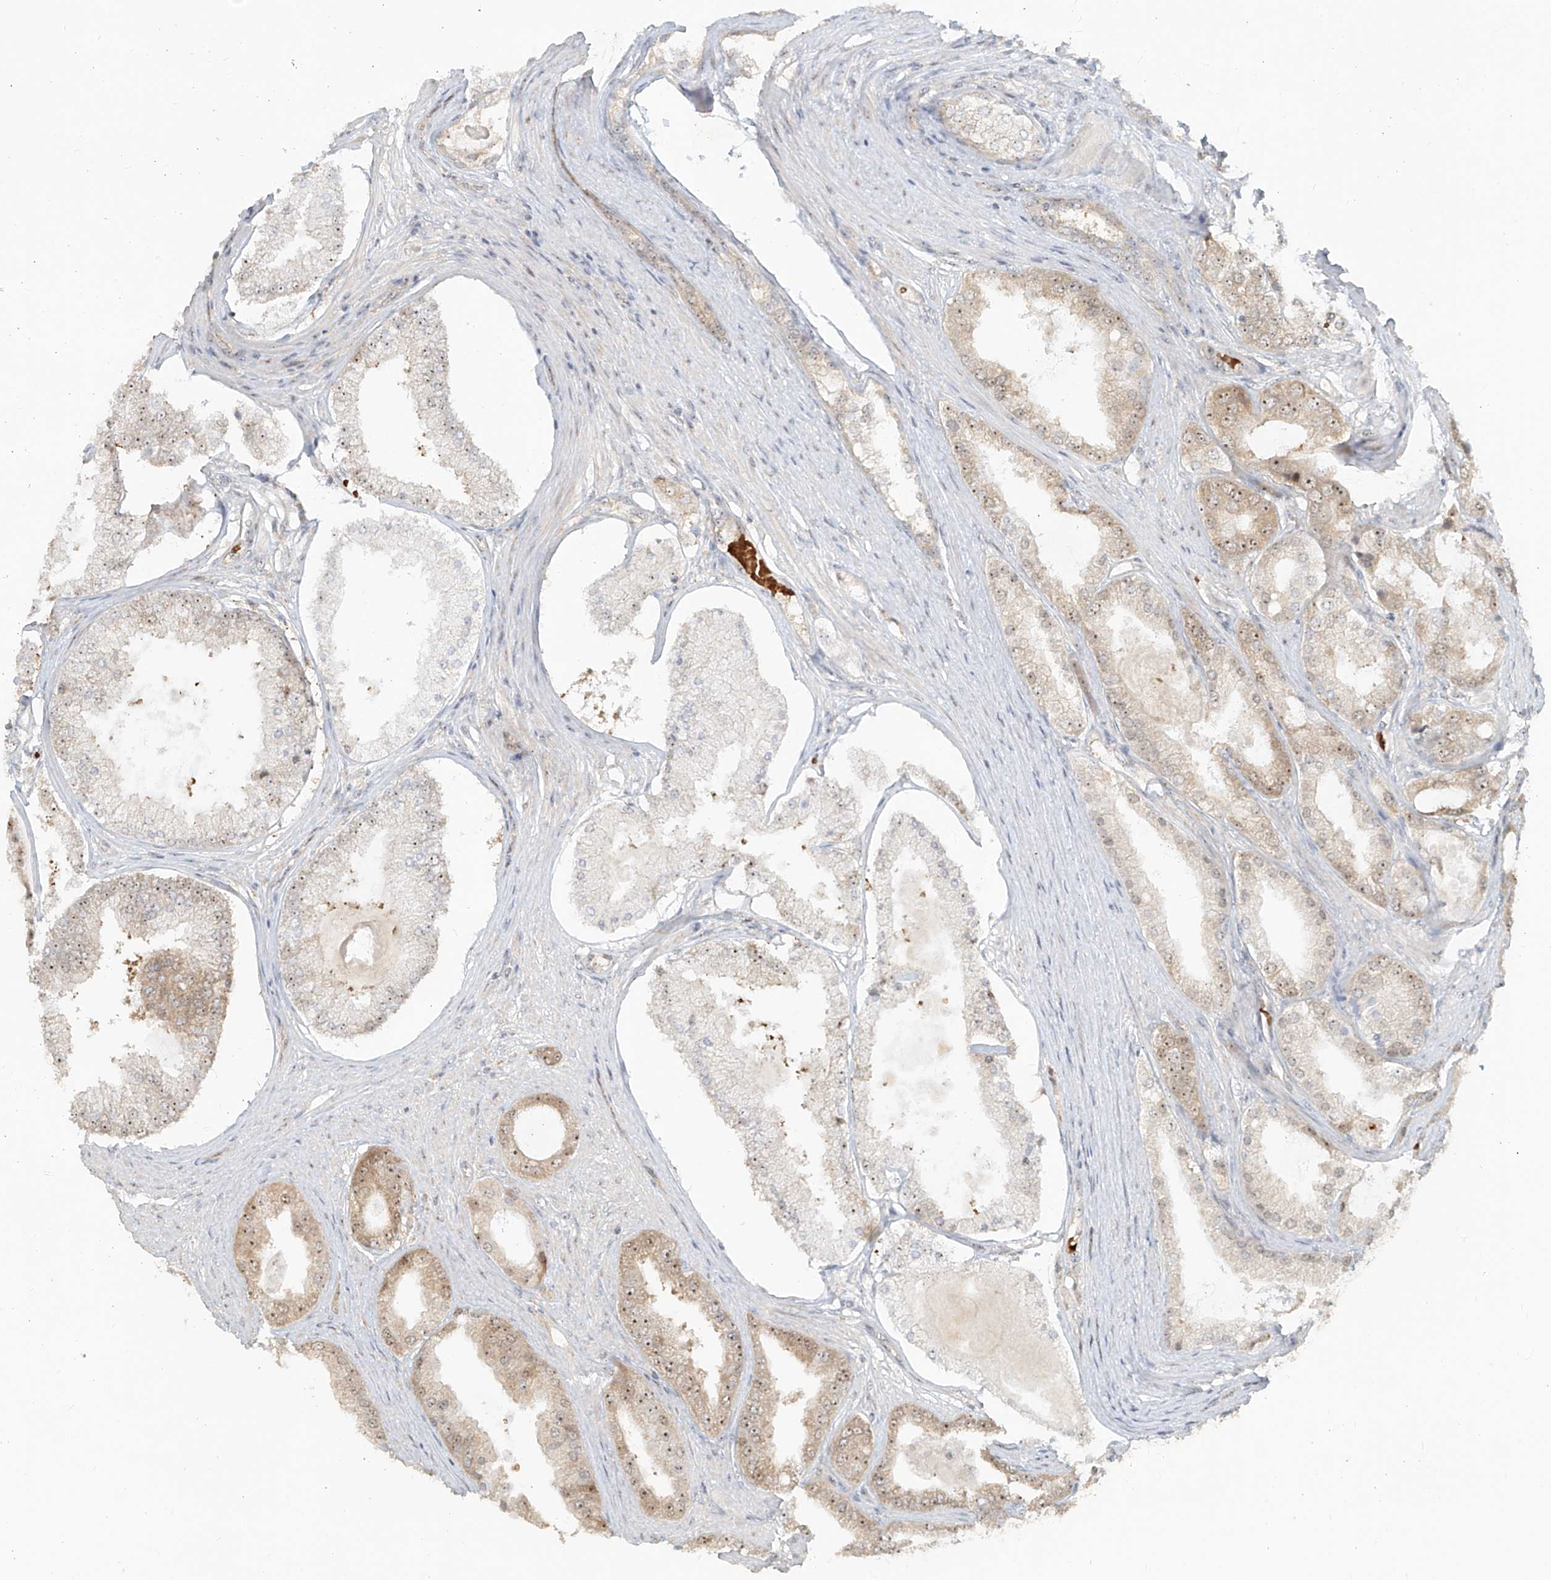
{"staining": {"intensity": "moderate", "quantity": "<25%", "location": "cytoplasmic/membranous,nuclear"}, "tissue": "prostate cancer", "cell_type": "Tumor cells", "image_type": "cancer", "snomed": [{"axis": "morphology", "description": "Adenocarcinoma, High grade"}, {"axis": "topography", "description": "Prostate"}], "caption": "DAB immunohistochemical staining of human high-grade adenocarcinoma (prostate) displays moderate cytoplasmic/membranous and nuclear protein expression in approximately <25% of tumor cells.", "gene": "BYSL", "patient": {"sex": "male", "age": 60}}